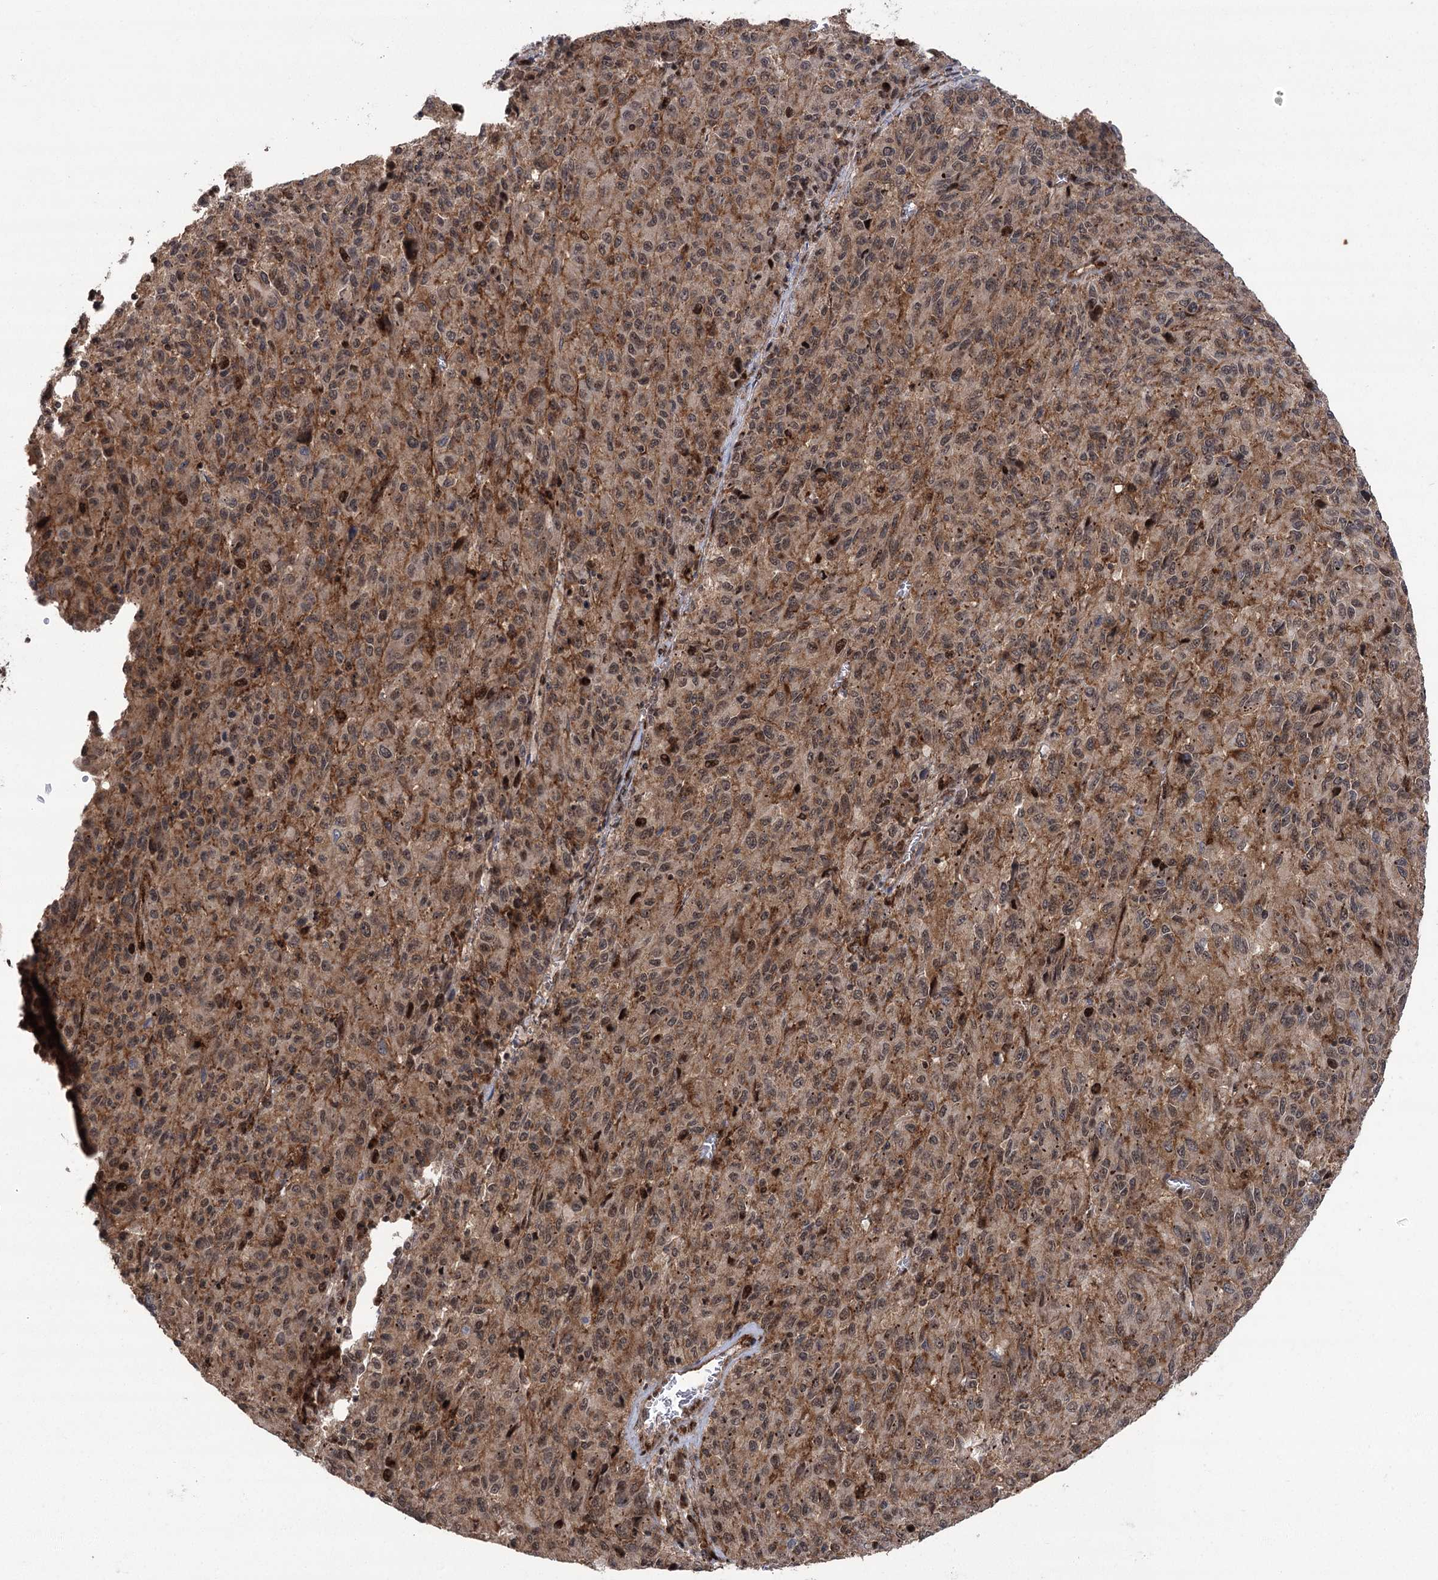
{"staining": {"intensity": "weak", "quantity": ">75%", "location": "cytoplasmic/membranous,nuclear"}, "tissue": "melanoma", "cell_type": "Tumor cells", "image_type": "cancer", "snomed": [{"axis": "morphology", "description": "Malignant melanoma, Metastatic site"}, {"axis": "topography", "description": "Lung"}], "caption": "Approximately >75% of tumor cells in malignant melanoma (metastatic site) reveal weak cytoplasmic/membranous and nuclear protein expression as visualized by brown immunohistochemical staining.", "gene": "PARM1", "patient": {"sex": "male", "age": 64}}